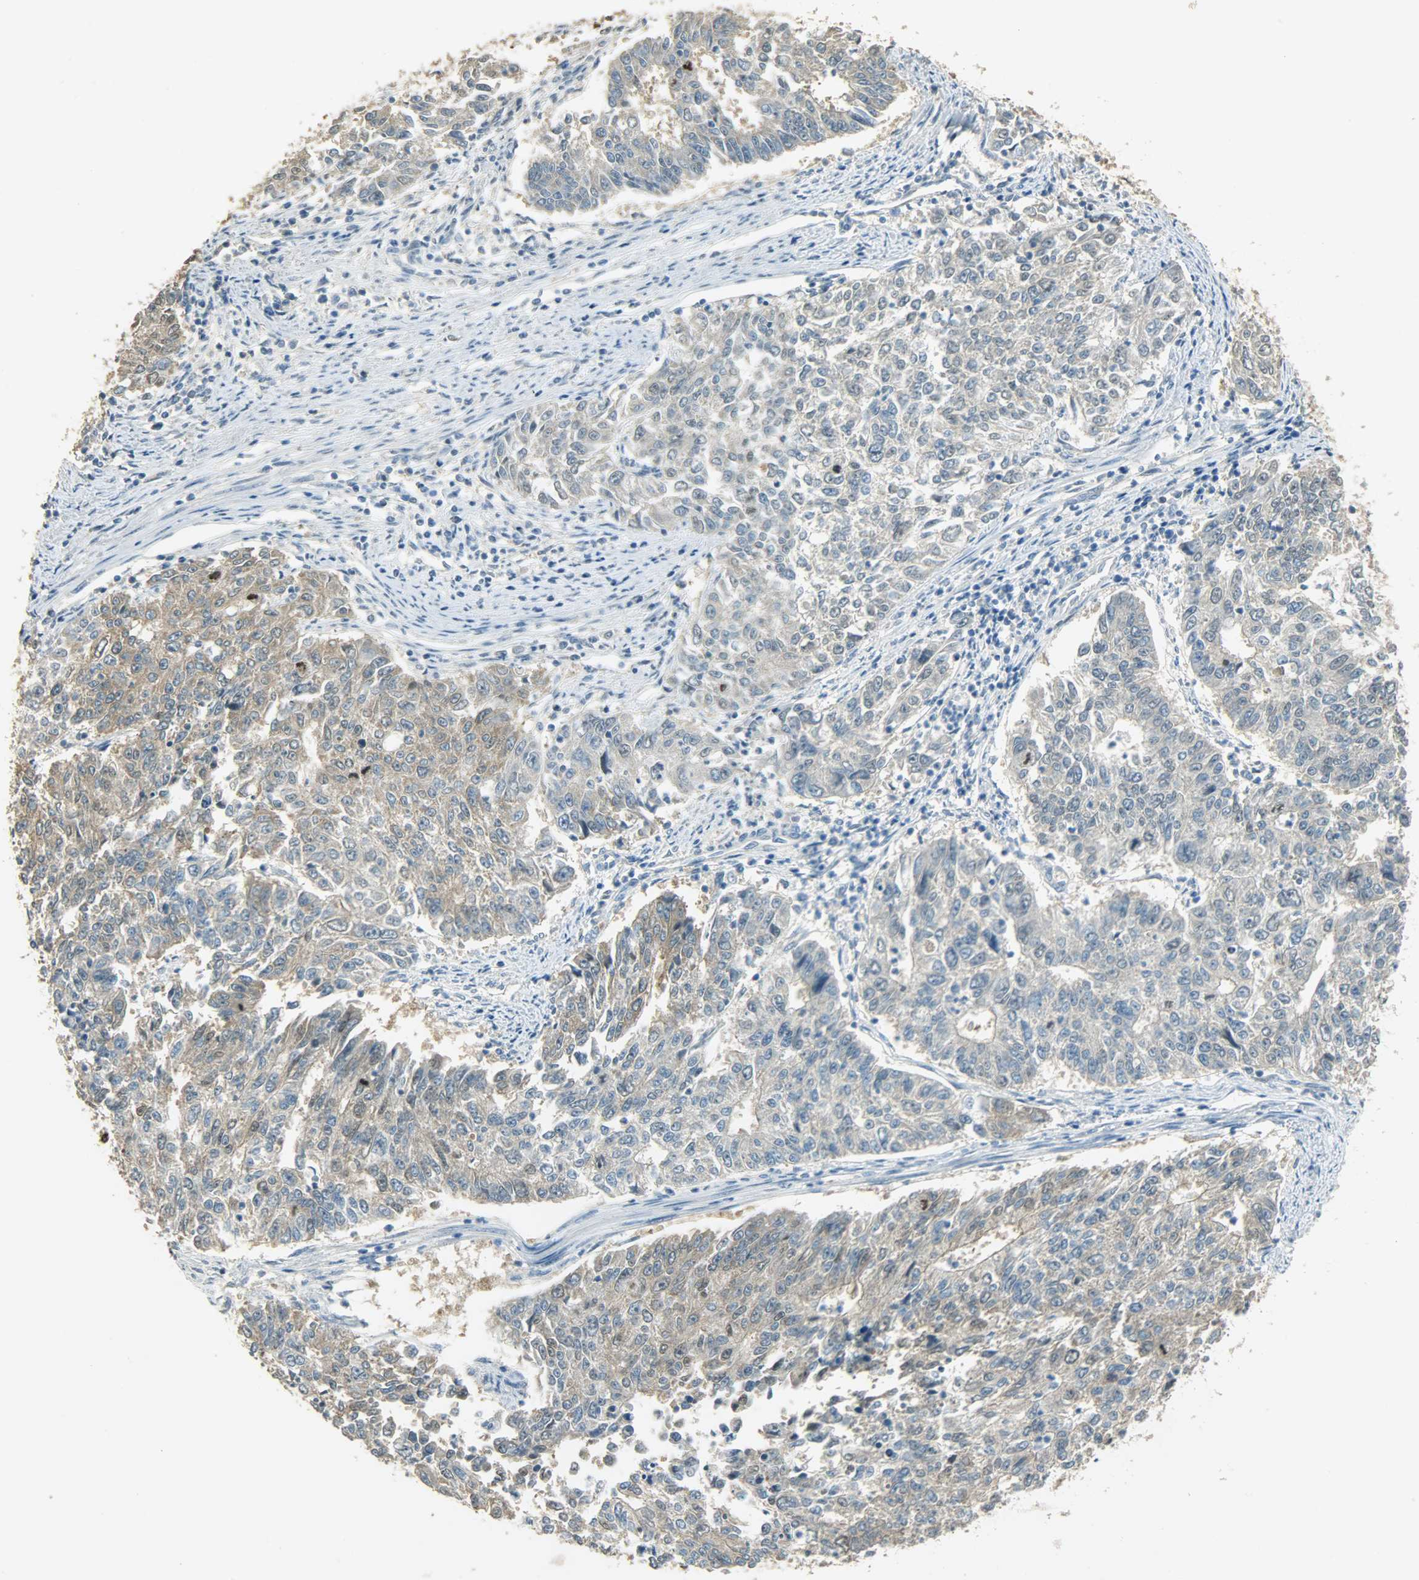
{"staining": {"intensity": "weak", "quantity": ">75%", "location": "cytoplasmic/membranous"}, "tissue": "endometrial cancer", "cell_type": "Tumor cells", "image_type": "cancer", "snomed": [{"axis": "morphology", "description": "Adenocarcinoma, NOS"}, {"axis": "topography", "description": "Endometrium"}], "caption": "The photomicrograph shows a brown stain indicating the presence of a protein in the cytoplasmic/membranous of tumor cells in endometrial cancer (adenocarcinoma). (IHC, brightfield microscopy, high magnification).", "gene": "PRMT5", "patient": {"sex": "female", "age": 42}}